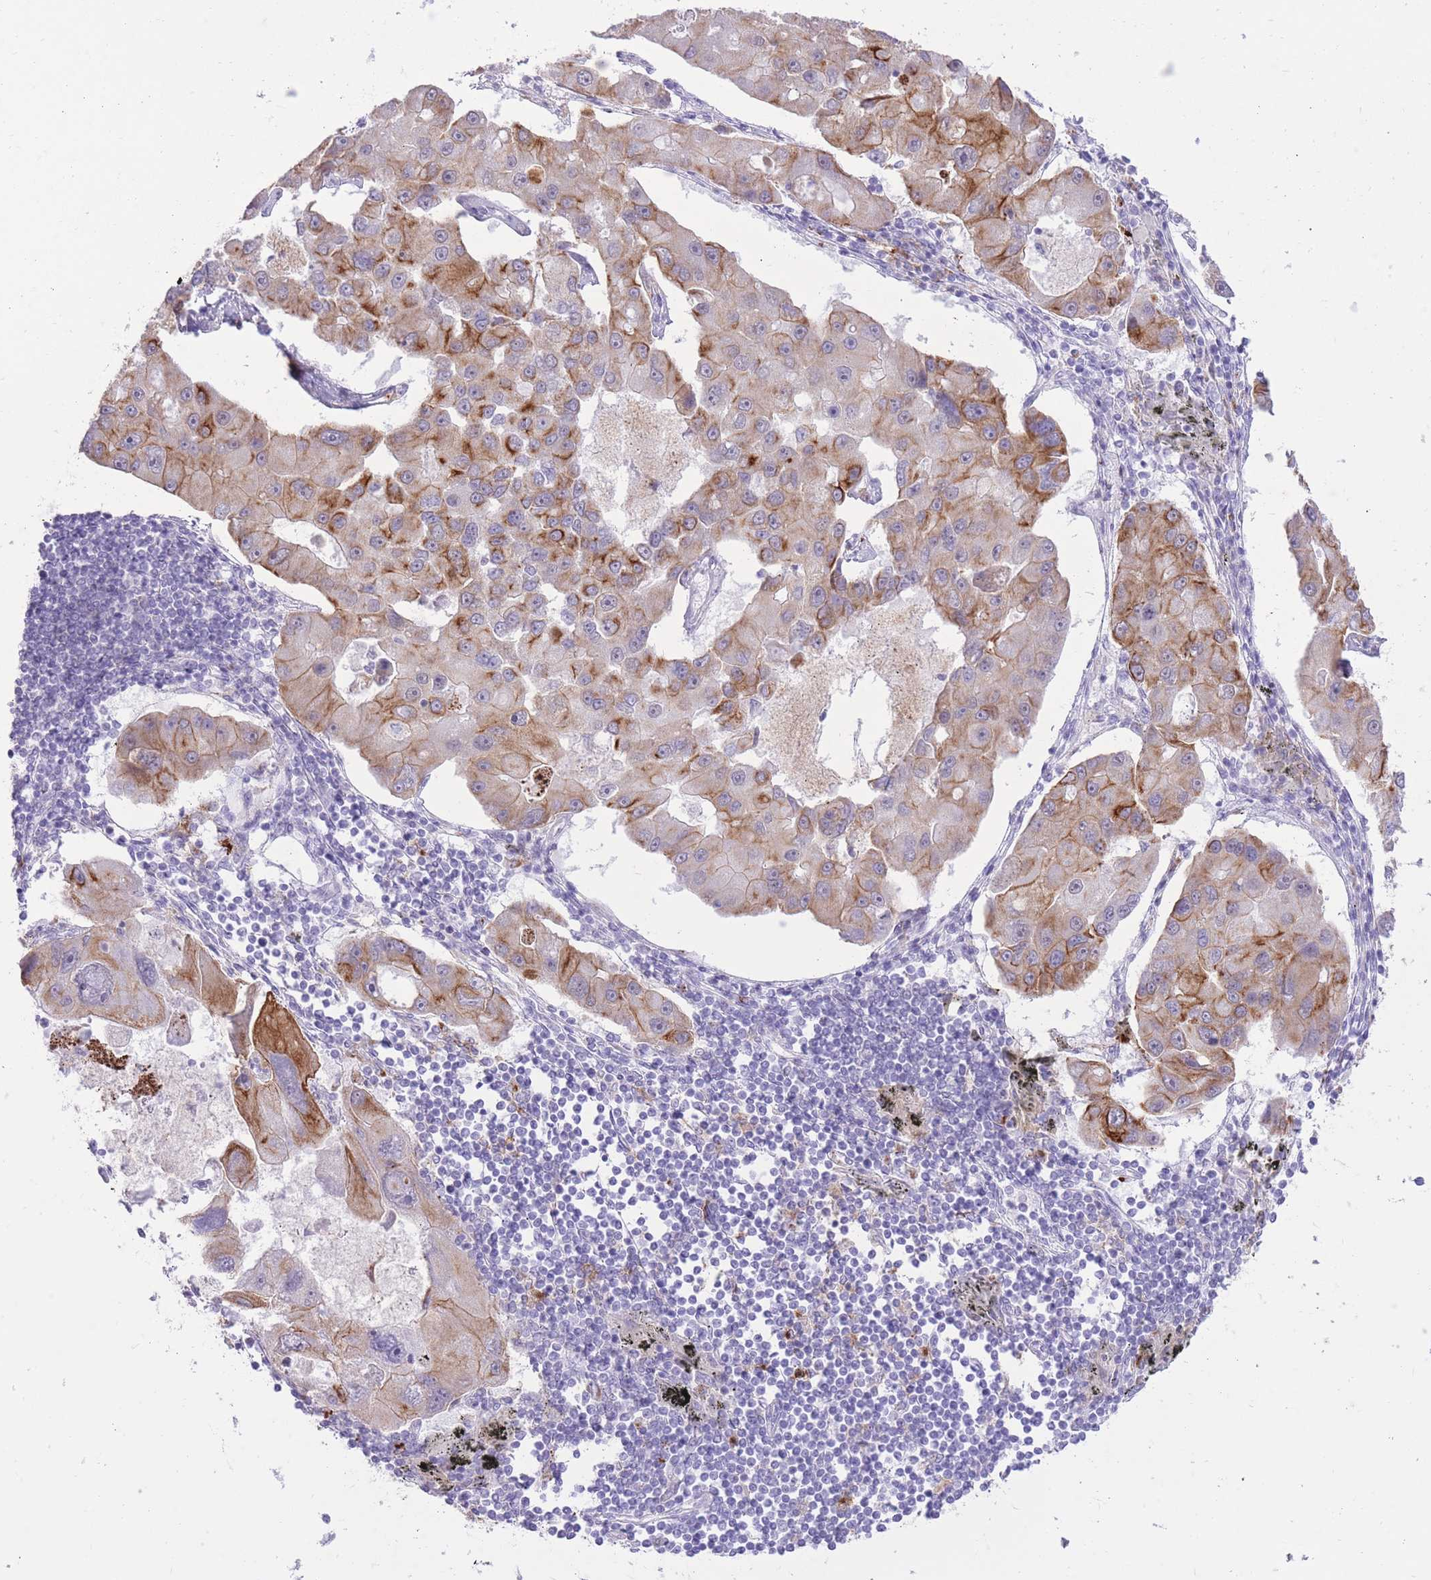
{"staining": {"intensity": "moderate", "quantity": "25%-75%", "location": "cytoplasmic/membranous"}, "tissue": "lung cancer", "cell_type": "Tumor cells", "image_type": "cancer", "snomed": [{"axis": "morphology", "description": "Adenocarcinoma, NOS"}, {"axis": "topography", "description": "Lung"}], "caption": "Protein staining of lung cancer (adenocarcinoma) tissue exhibits moderate cytoplasmic/membranous expression in approximately 25%-75% of tumor cells.", "gene": "MEIS3", "patient": {"sex": "female", "age": 54}}